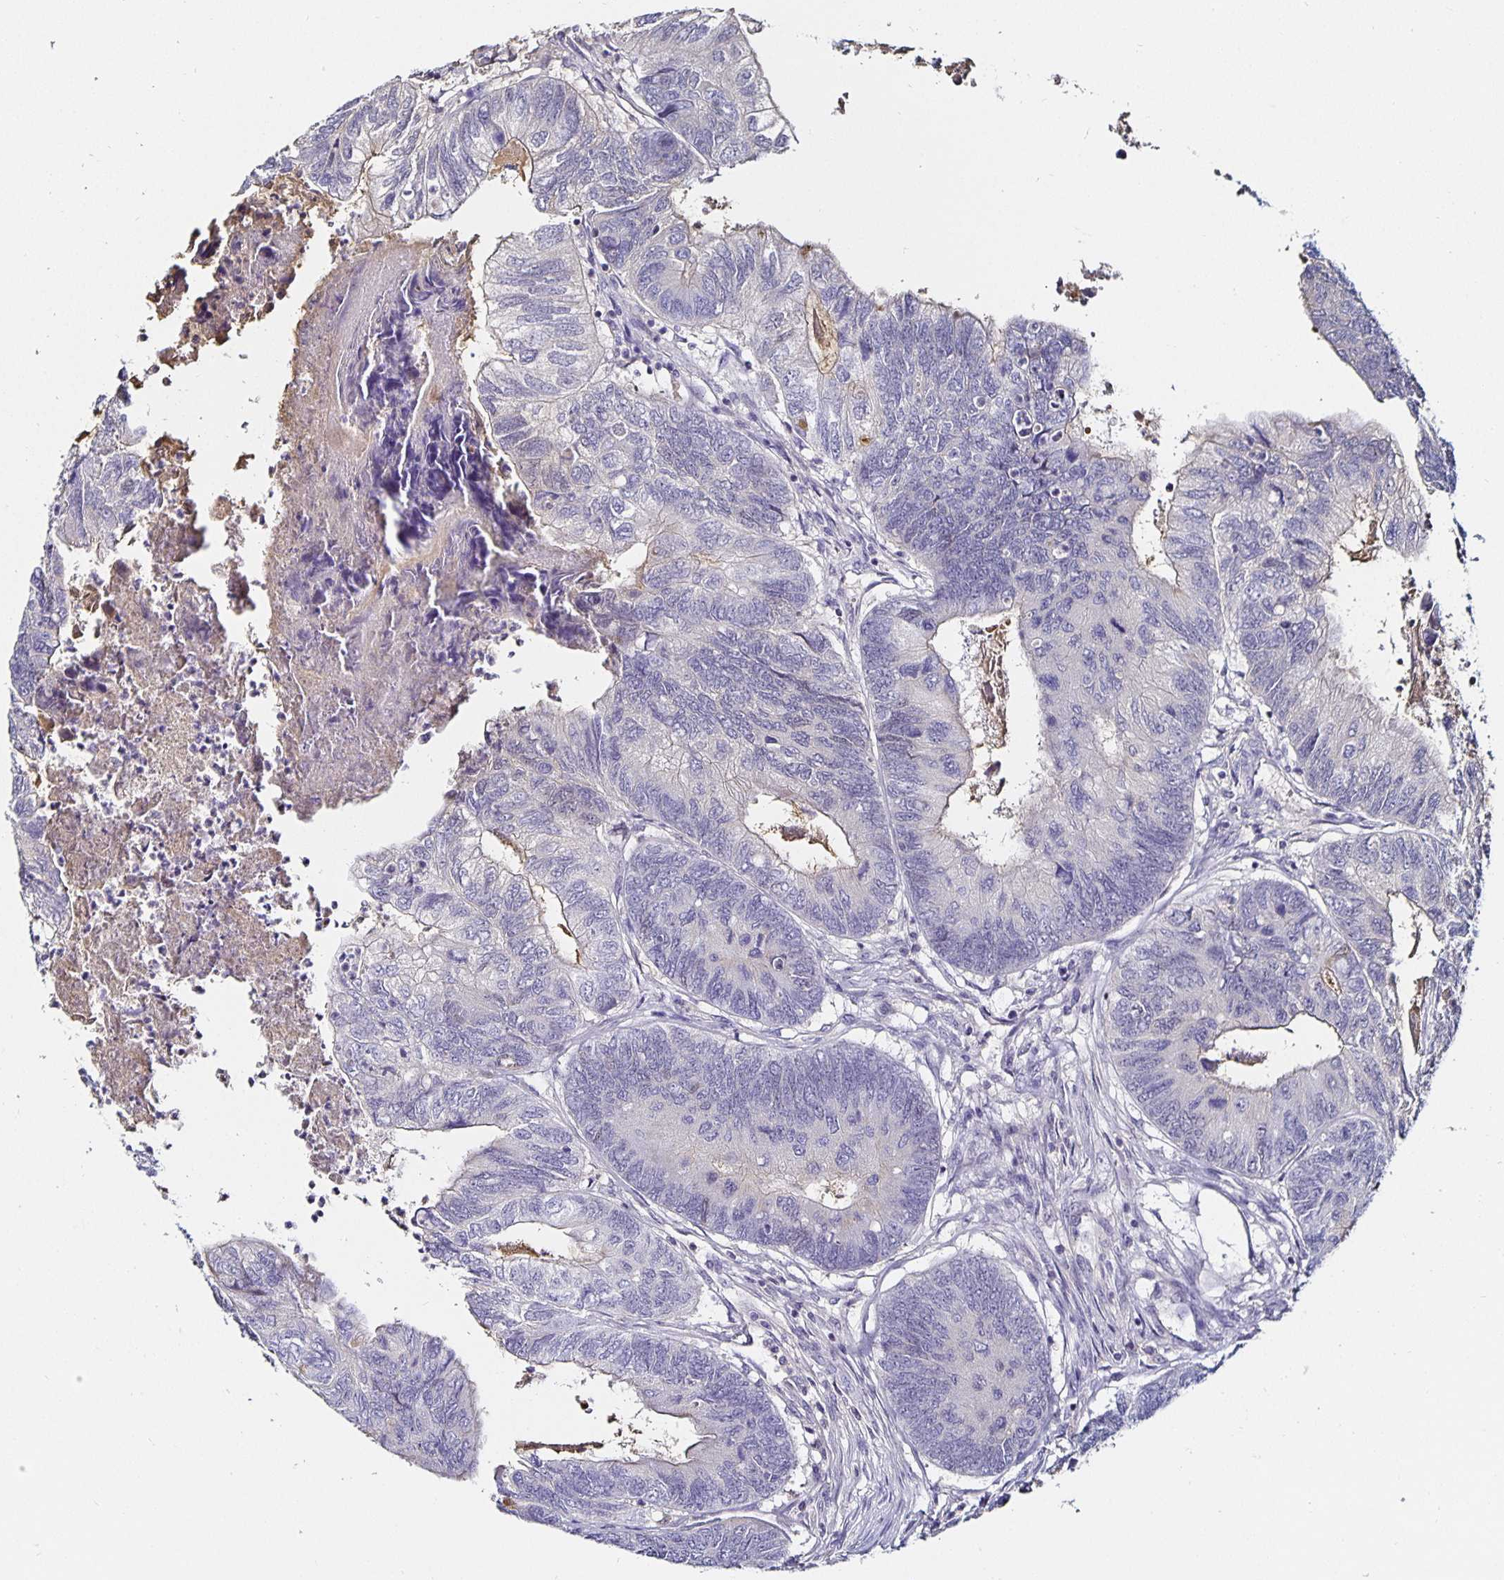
{"staining": {"intensity": "negative", "quantity": "none", "location": "none"}, "tissue": "colorectal cancer", "cell_type": "Tumor cells", "image_type": "cancer", "snomed": [{"axis": "morphology", "description": "Adenocarcinoma, NOS"}, {"axis": "topography", "description": "Colon"}], "caption": "Immunohistochemistry (IHC) of colorectal adenocarcinoma displays no staining in tumor cells.", "gene": "TTR", "patient": {"sex": "female", "age": 67}}